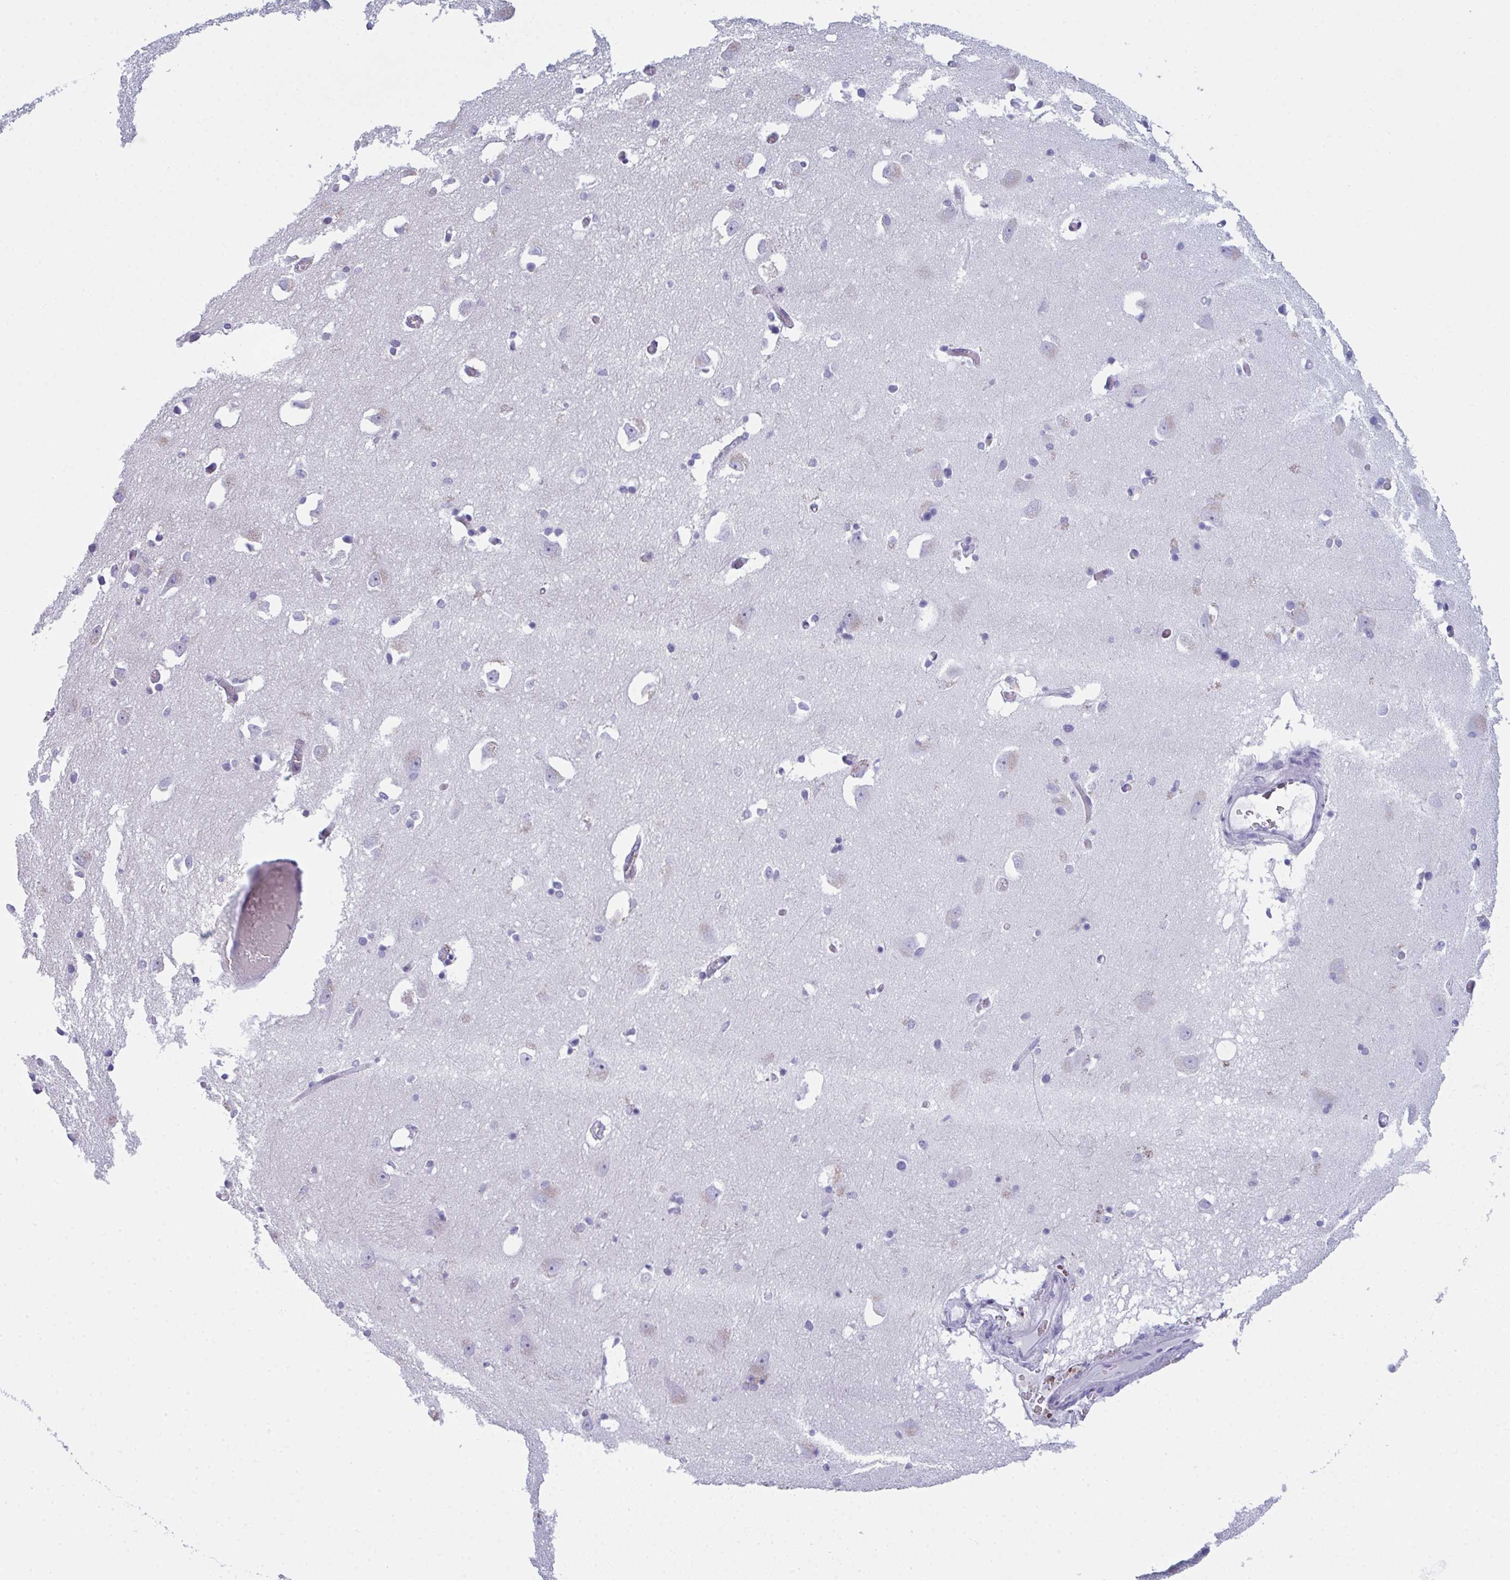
{"staining": {"intensity": "negative", "quantity": "none", "location": "none"}, "tissue": "caudate", "cell_type": "Glial cells", "image_type": "normal", "snomed": [{"axis": "morphology", "description": "Normal tissue, NOS"}, {"axis": "topography", "description": "Lateral ventricle wall"}, {"axis": "topography", "description": "Hippocampus"}], "caption": "This is a image of immunohistochemistry (IHC) staining of normal caudate, which shows no positivity in glial cells. (Immunohistochemistry, brightfield microscopy, high magnification).", "gene": "TEX19", "patient": {"sex": "female", "age": 63}}